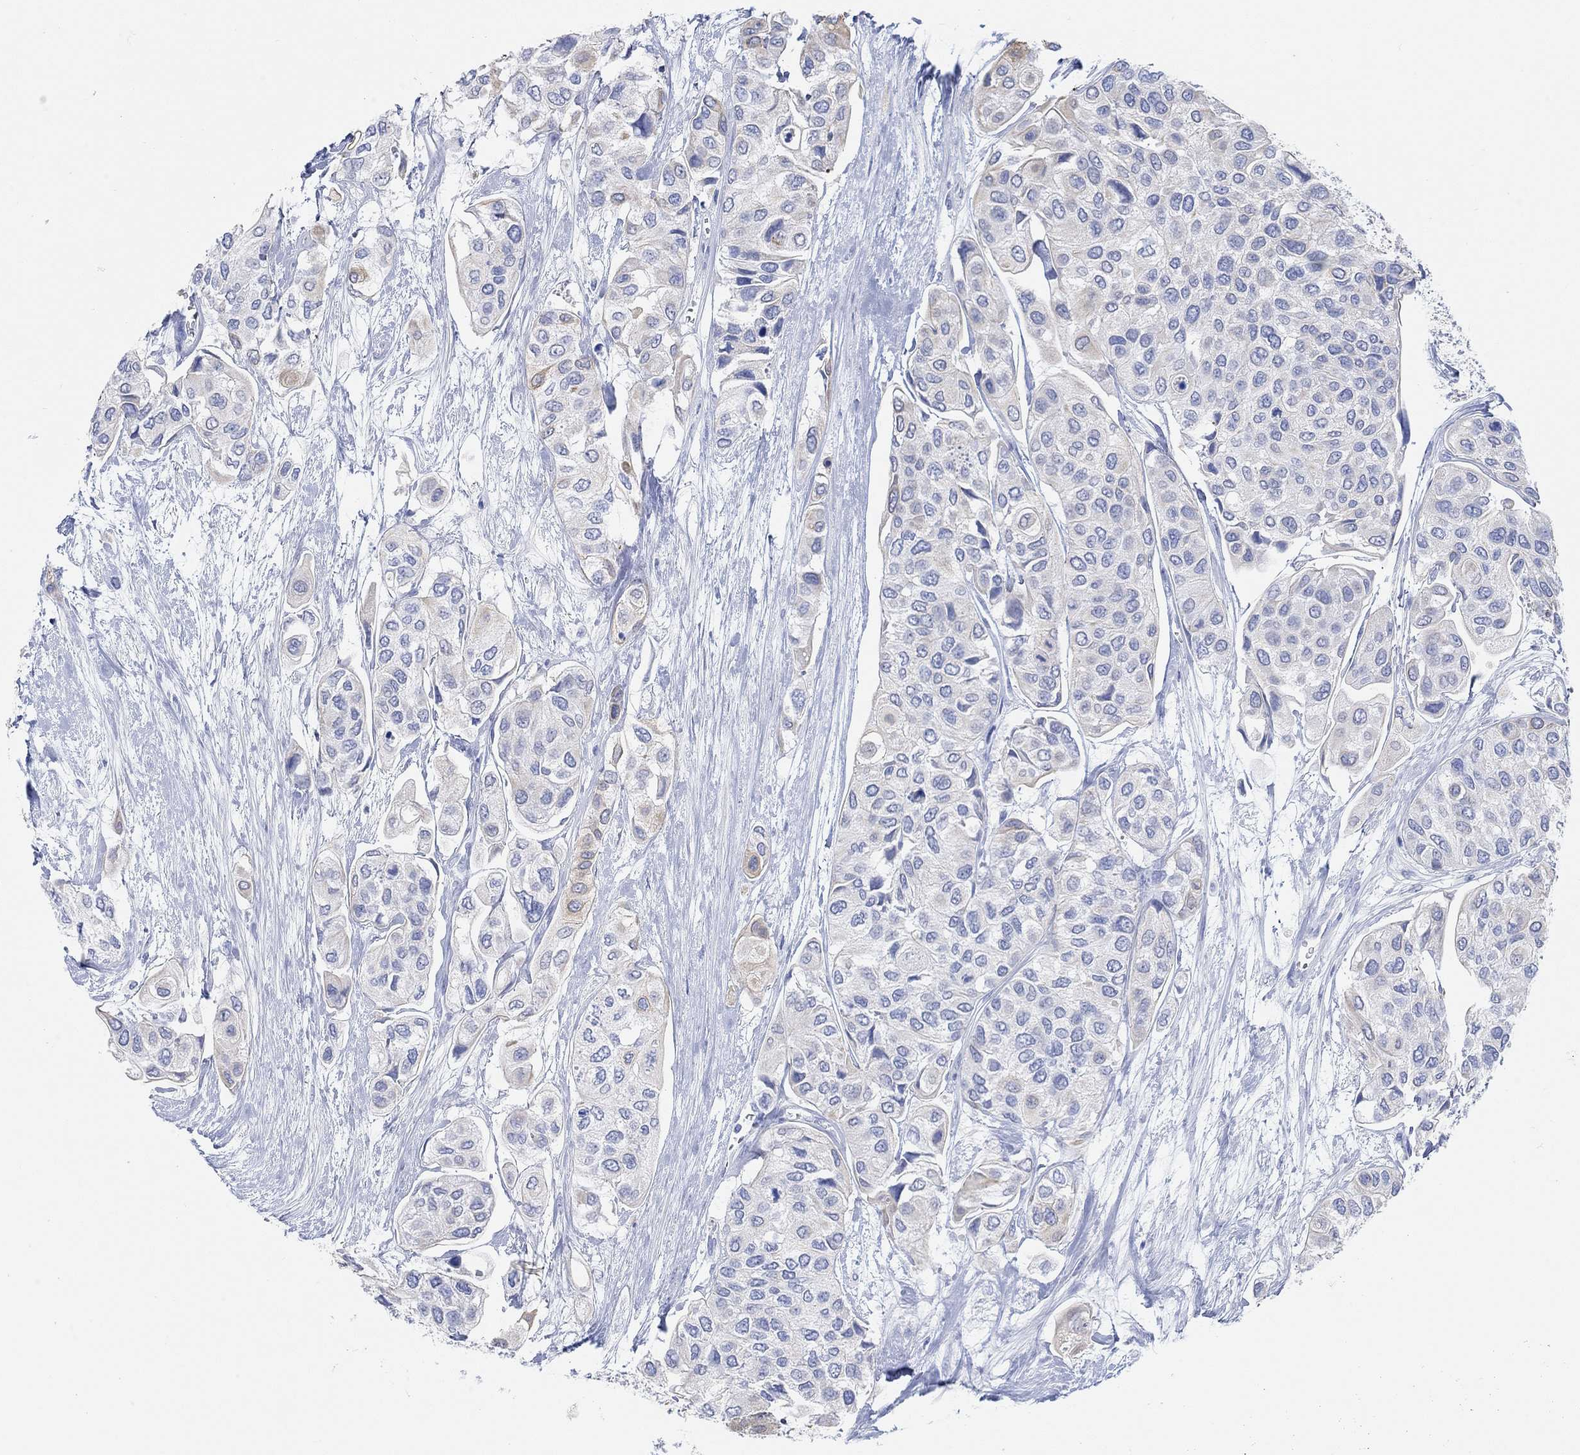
{"staining": {"intensity": "weak", "quantity": "<25%", "location": "cytoplasmic/membranous"}, "tissue": "urothelial cancer", "cell_type": "Tumor cells", "image_type": "cancer", "snomed": [{"axis": "morphology", "description": "Urothelial carcinoma, High grade"}, {"axis": "topography", "description": "Urinary bladder"}], "caption": "Urothelial cancer stained for a protein using IHC demonstrates no positivity tumor cells.", "gene": "AK8", "patient": {"sex": "male", "age": 77}}